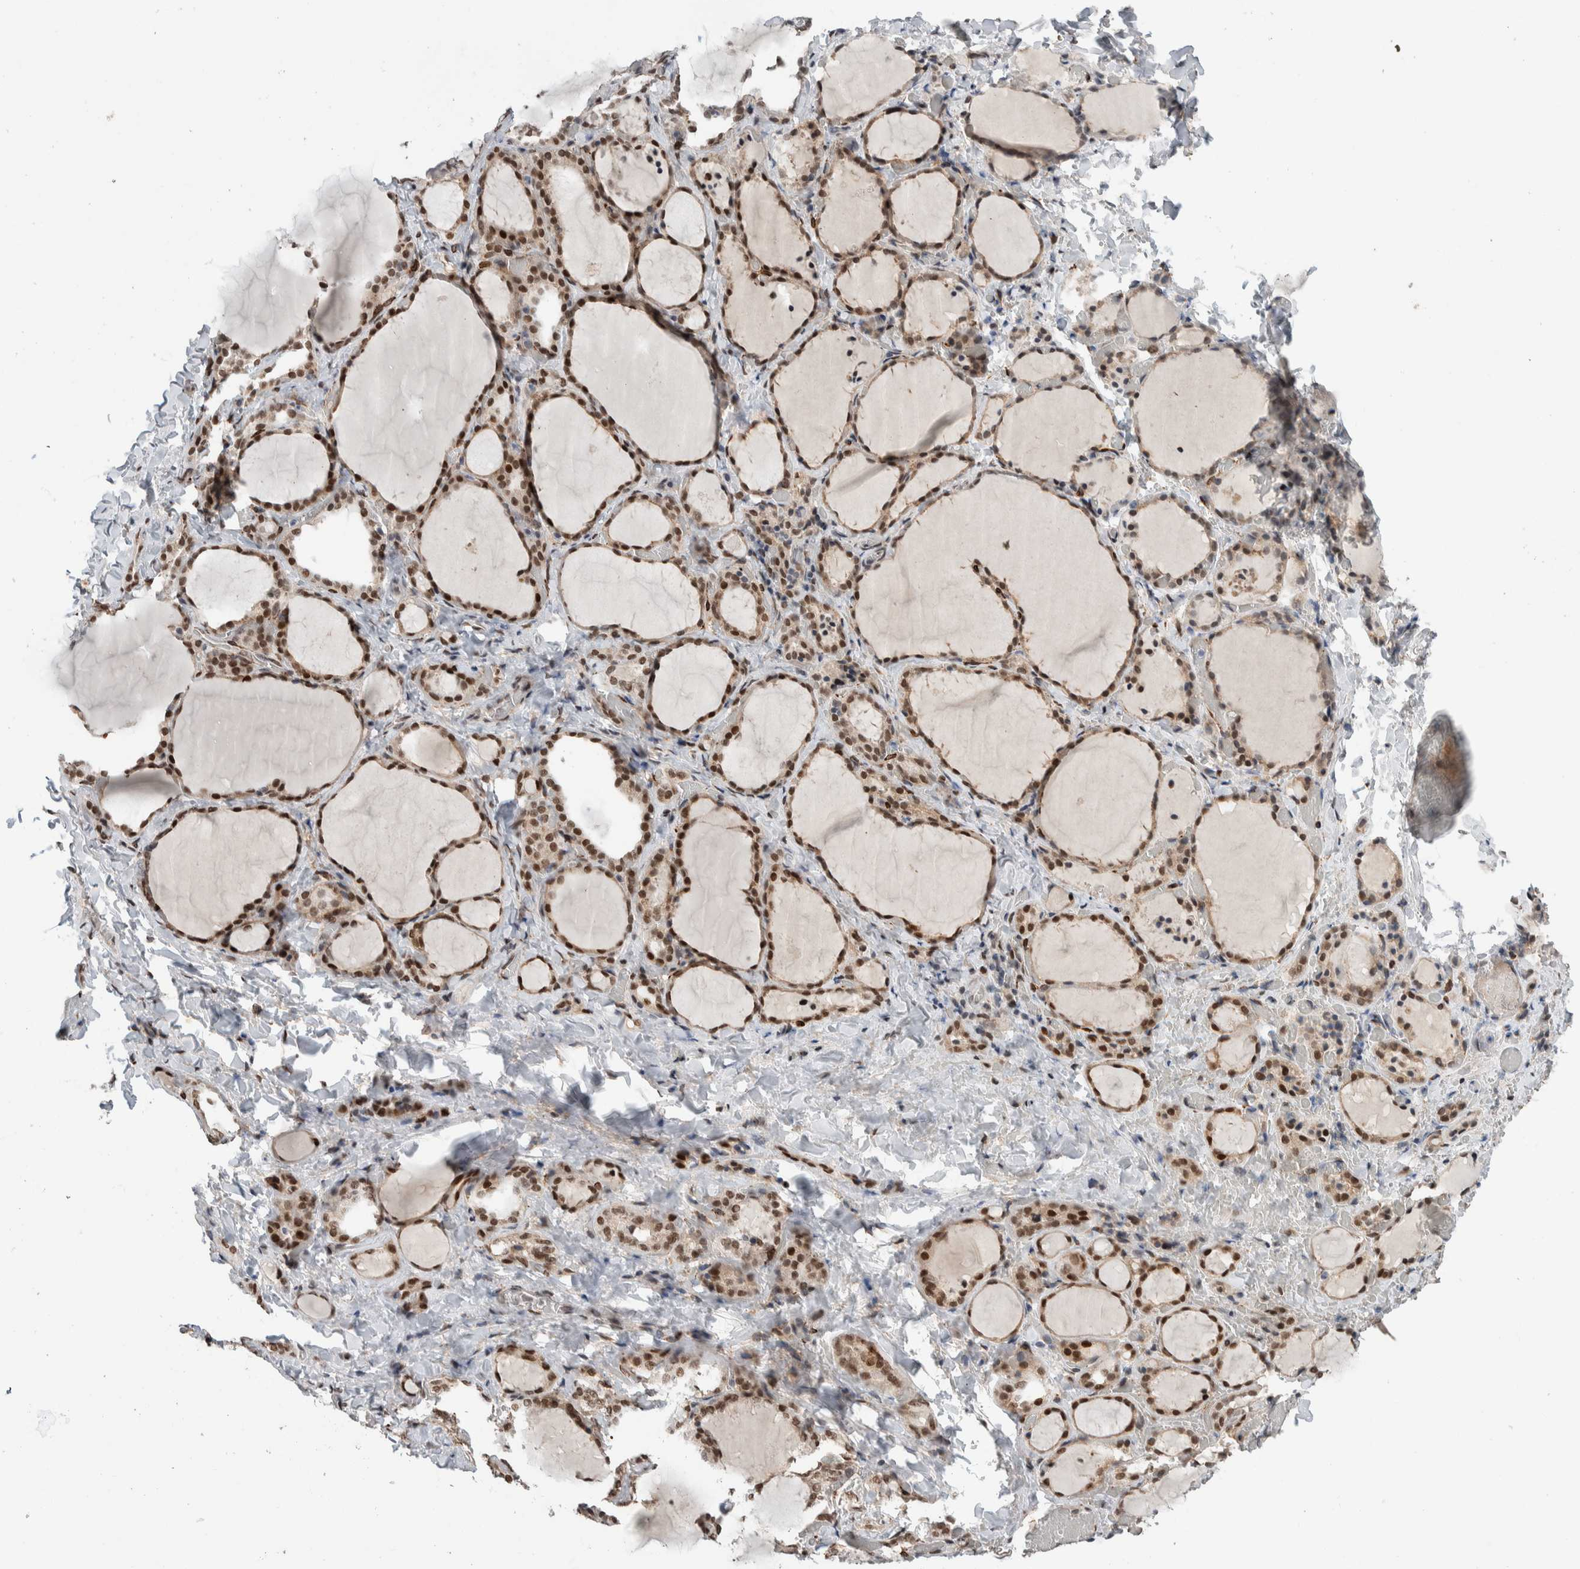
{"staining": {"intensity": "strong", "quantity": "25%-75%", "location": "cytoplasmic/membranous,nuclear"}, "tissue": "thyroid gland", "cell_type": "Glandular cells", "image_type": "normal", "snomed": [{"axis": "morphology", "description": "Normal tissue, NOS"}, {"axis": "morphology", "description": "Papillary adenocarcinoma, NOS"}, {"axis": "topography", "description": "Thyroid gland"}], "caption": "A brown stain labels strong cytoplasmic/membranous,nuclear expression of a protein in glandular cells of unremarkable thyroid gland.", "gene": "TNRC18", "patient": {"sex": "female", "age": 30}}